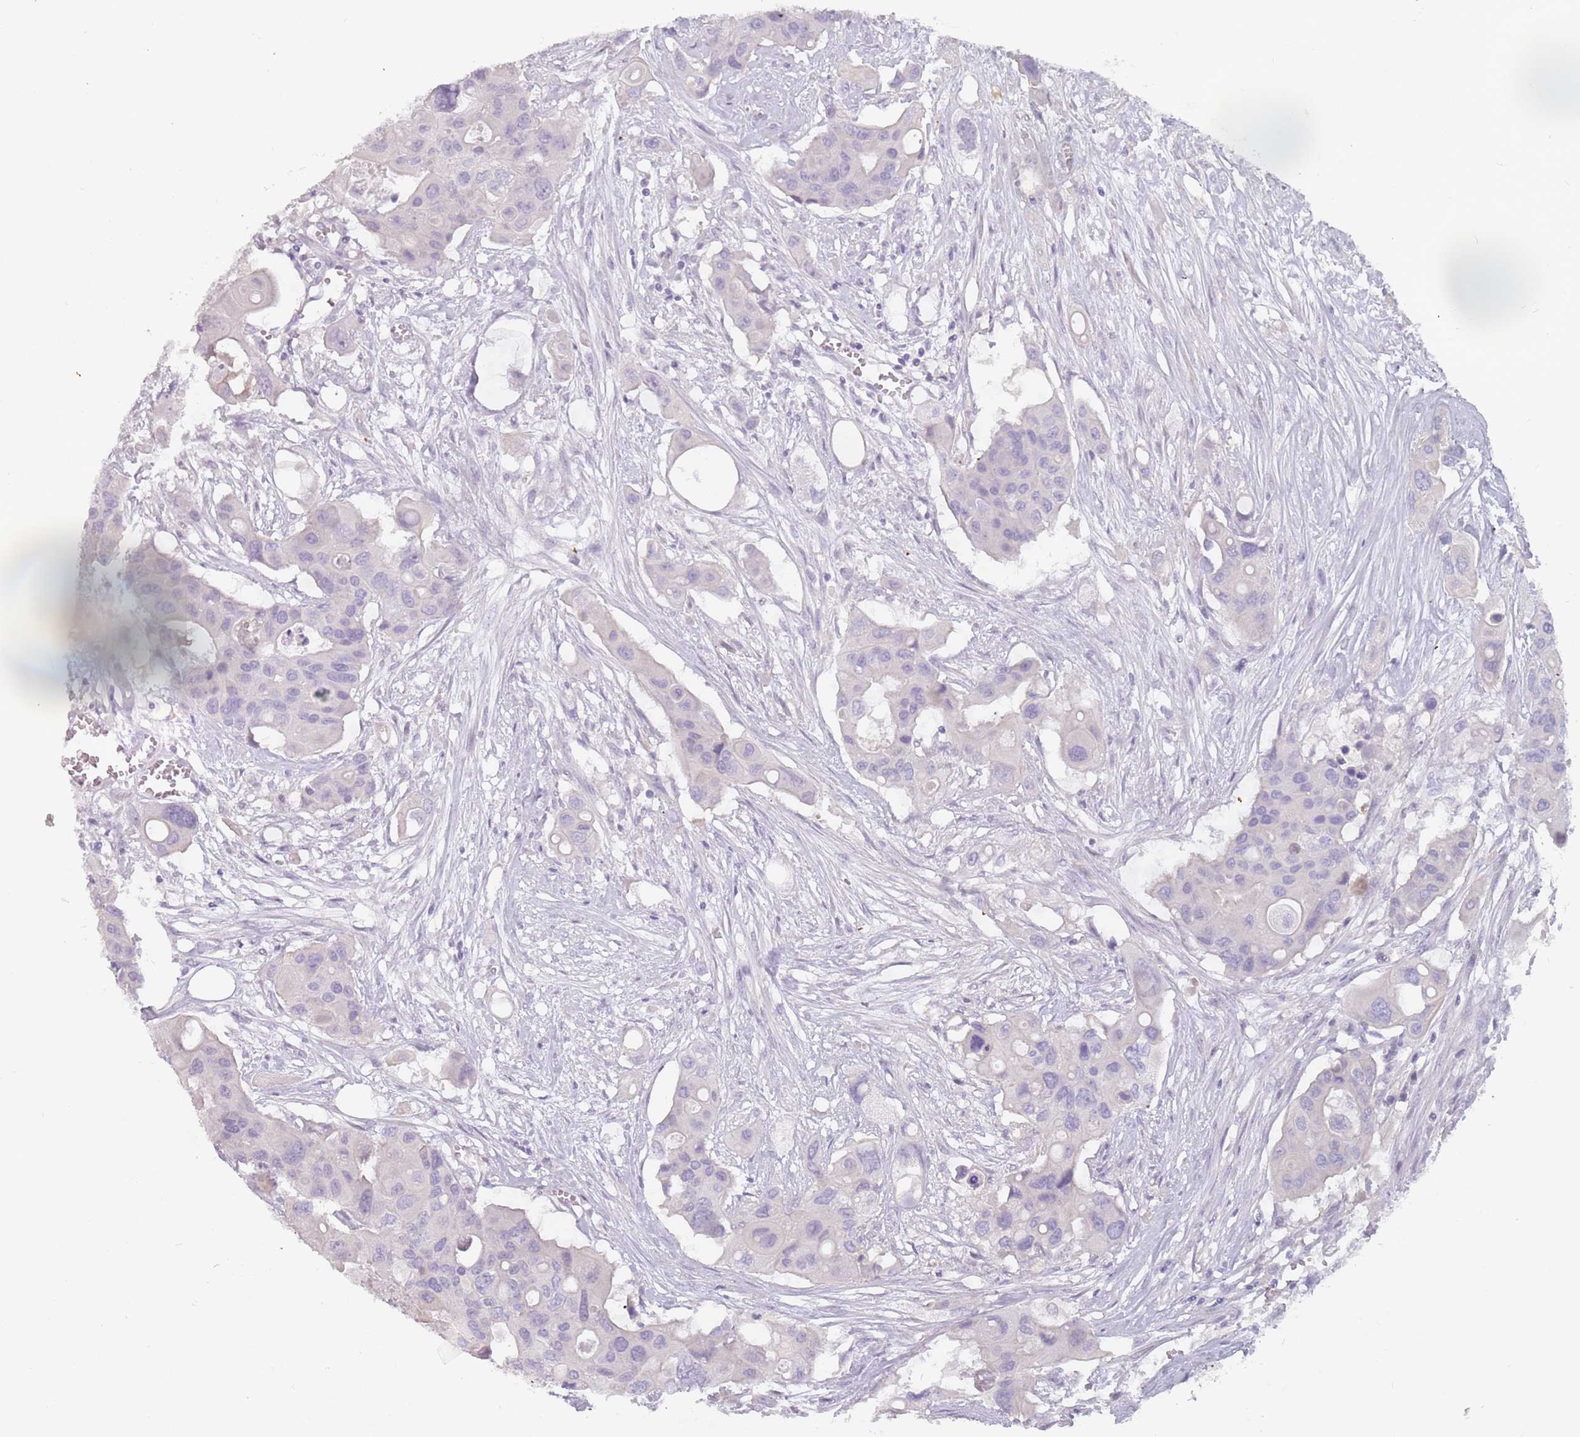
{"staining": {"intensity": "negative", "quantity": "none", "location": "none"}, "tissue": "colorectal cancer", "cell_type": "Tumor cells", "image_type": "cancer", "snomed": [{"axis": "morphology", "description": "Adenocarcinoma, NOS"}, {"axis": "topography", "description": "Colon"}], "caption": "A photomicrograph of human colorectal cancer (adenocarcinoma) is negative for staining in tumor cells. (Brightfield microscopy of DAB immunohistochemistry (IHC) at high magnification).", "gene": "CEP19", "patient": {"sex": "male", "age": 77}}